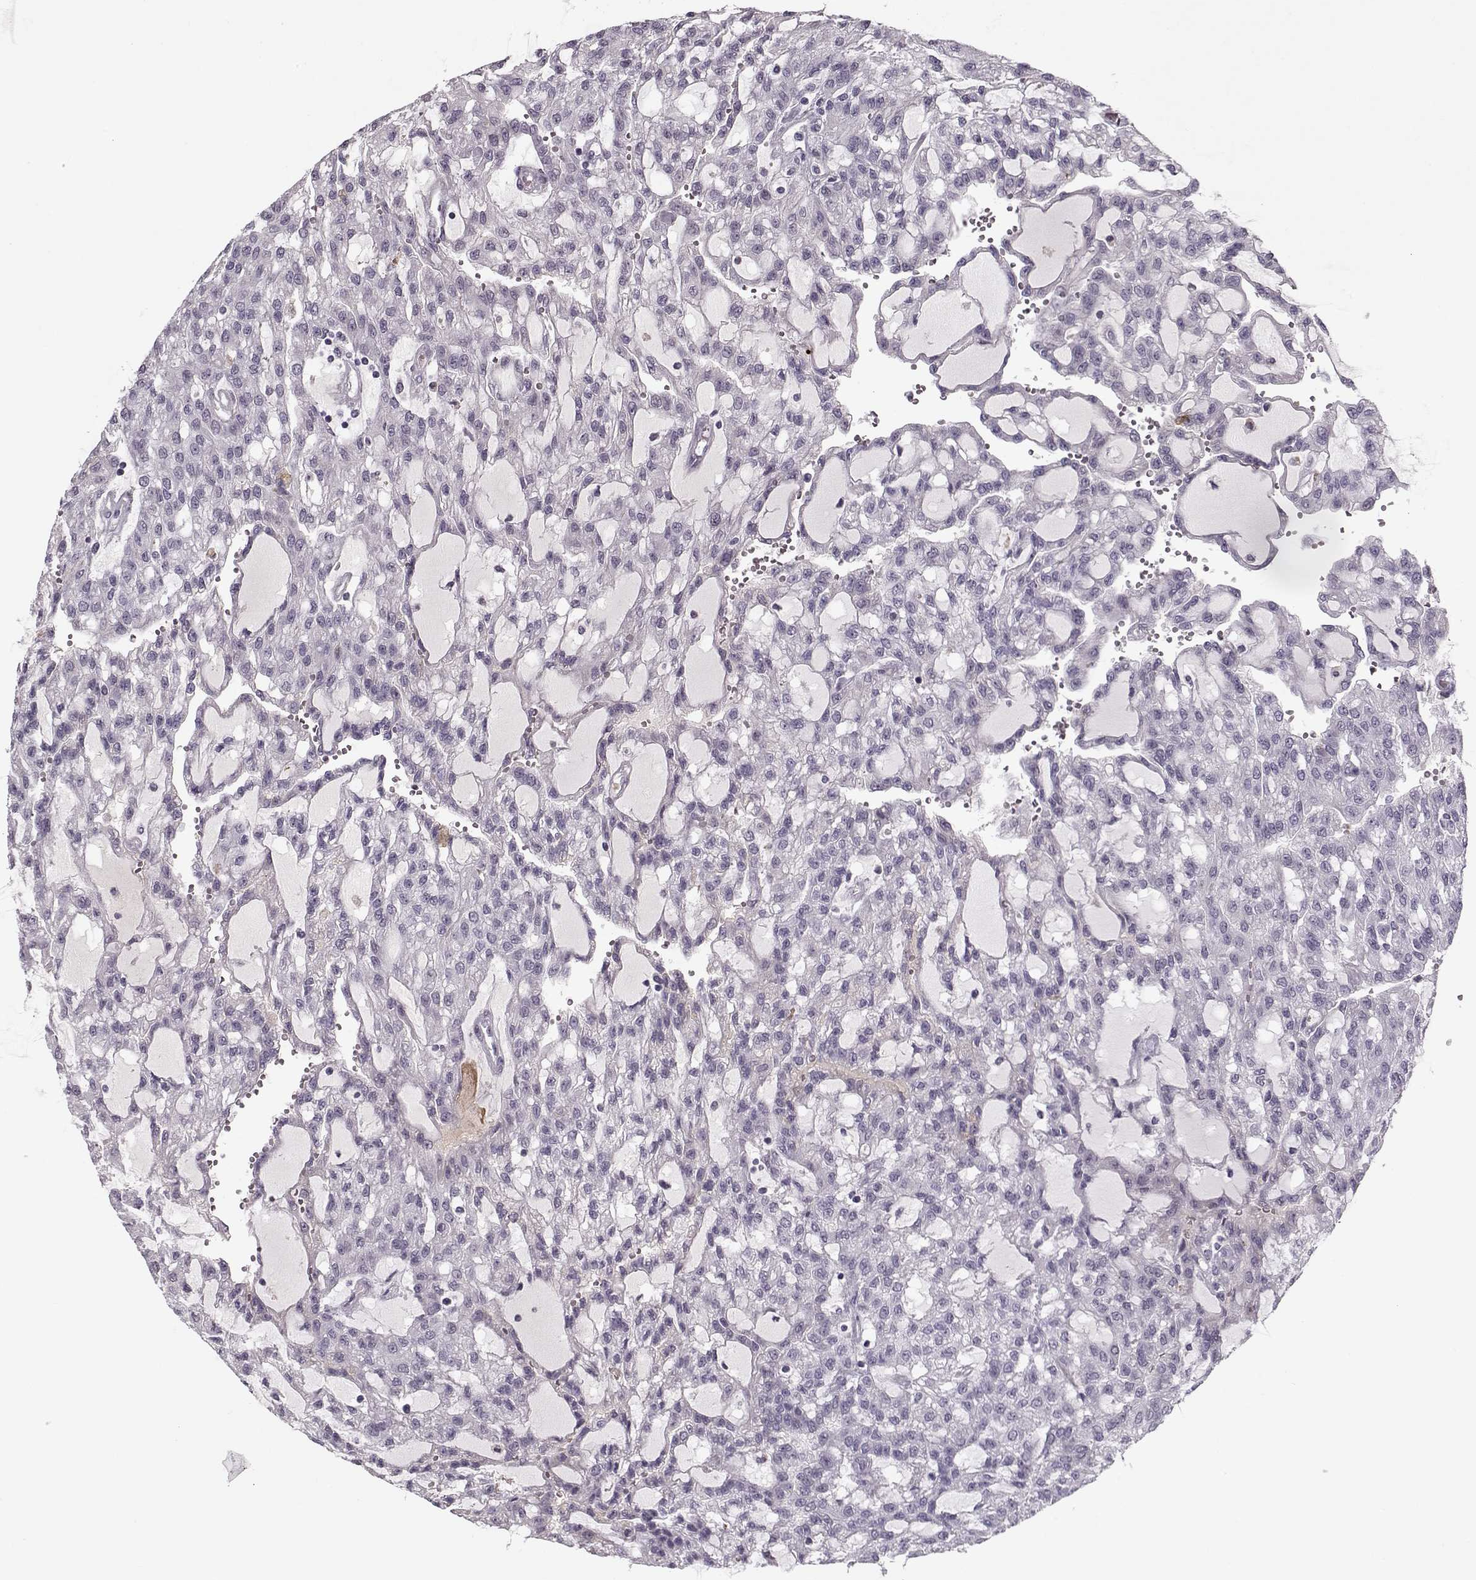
{"staining": {"intensity": "negative", "quantity": "none", "location": "none"}, "tissue": "renal cancer", "cell_type": "Tumor cells", "image_type": "cancer", "snomed": [{"axis": "morphology", "description": "Adenocarcinoma, NOS"}, {"axis": "topography", "description": "Kidney"}], "caption": "Immunohistochemistry (IHC) of adenocarcinoma (renal) exhibits no expression in tumor cells.", "gene": "DNAI3", "patient": {"sex": "male", "age": 63}}